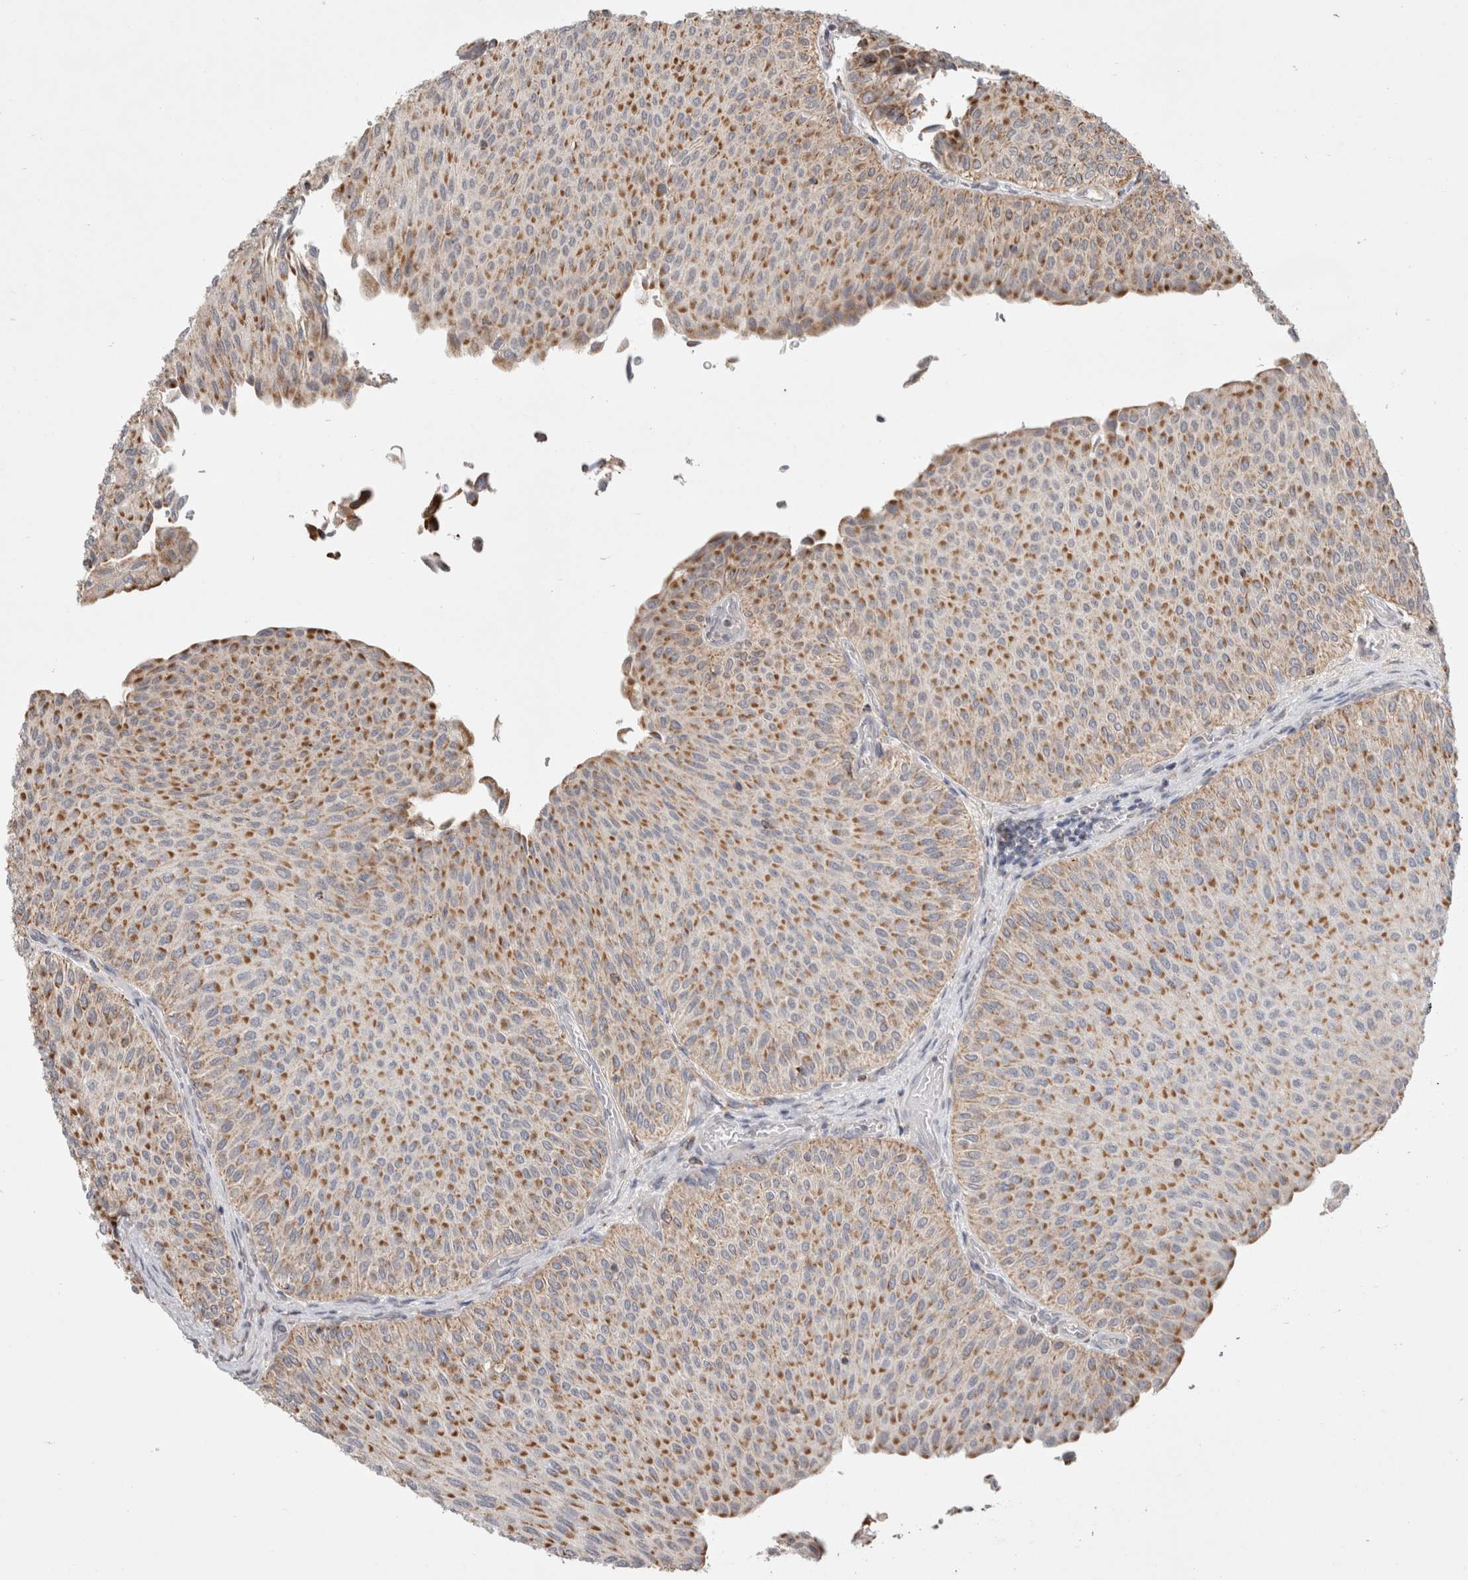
{"staining": {"intensity": "moderate", "quantity": ">75%", "location": "cytoplasmic/membranous"}, "tissue": "urothelial cancer", "cell_type": "Tumor cells", "image_type": "cancer", "snomed": [{"axis": "morphology", "description": "Urothelial carcinoma, Low grade"}, {"axis": "topography", "description": "Urinary bladder"}], "caption": "About >75% of tumor cells in human urothelial cancer display moderate cytoplasmic/membranous protein positivity as visualized by brown immunohistochemical staining.", "gene": "HROB", "patient": {"sex": "male", "age": 78}}